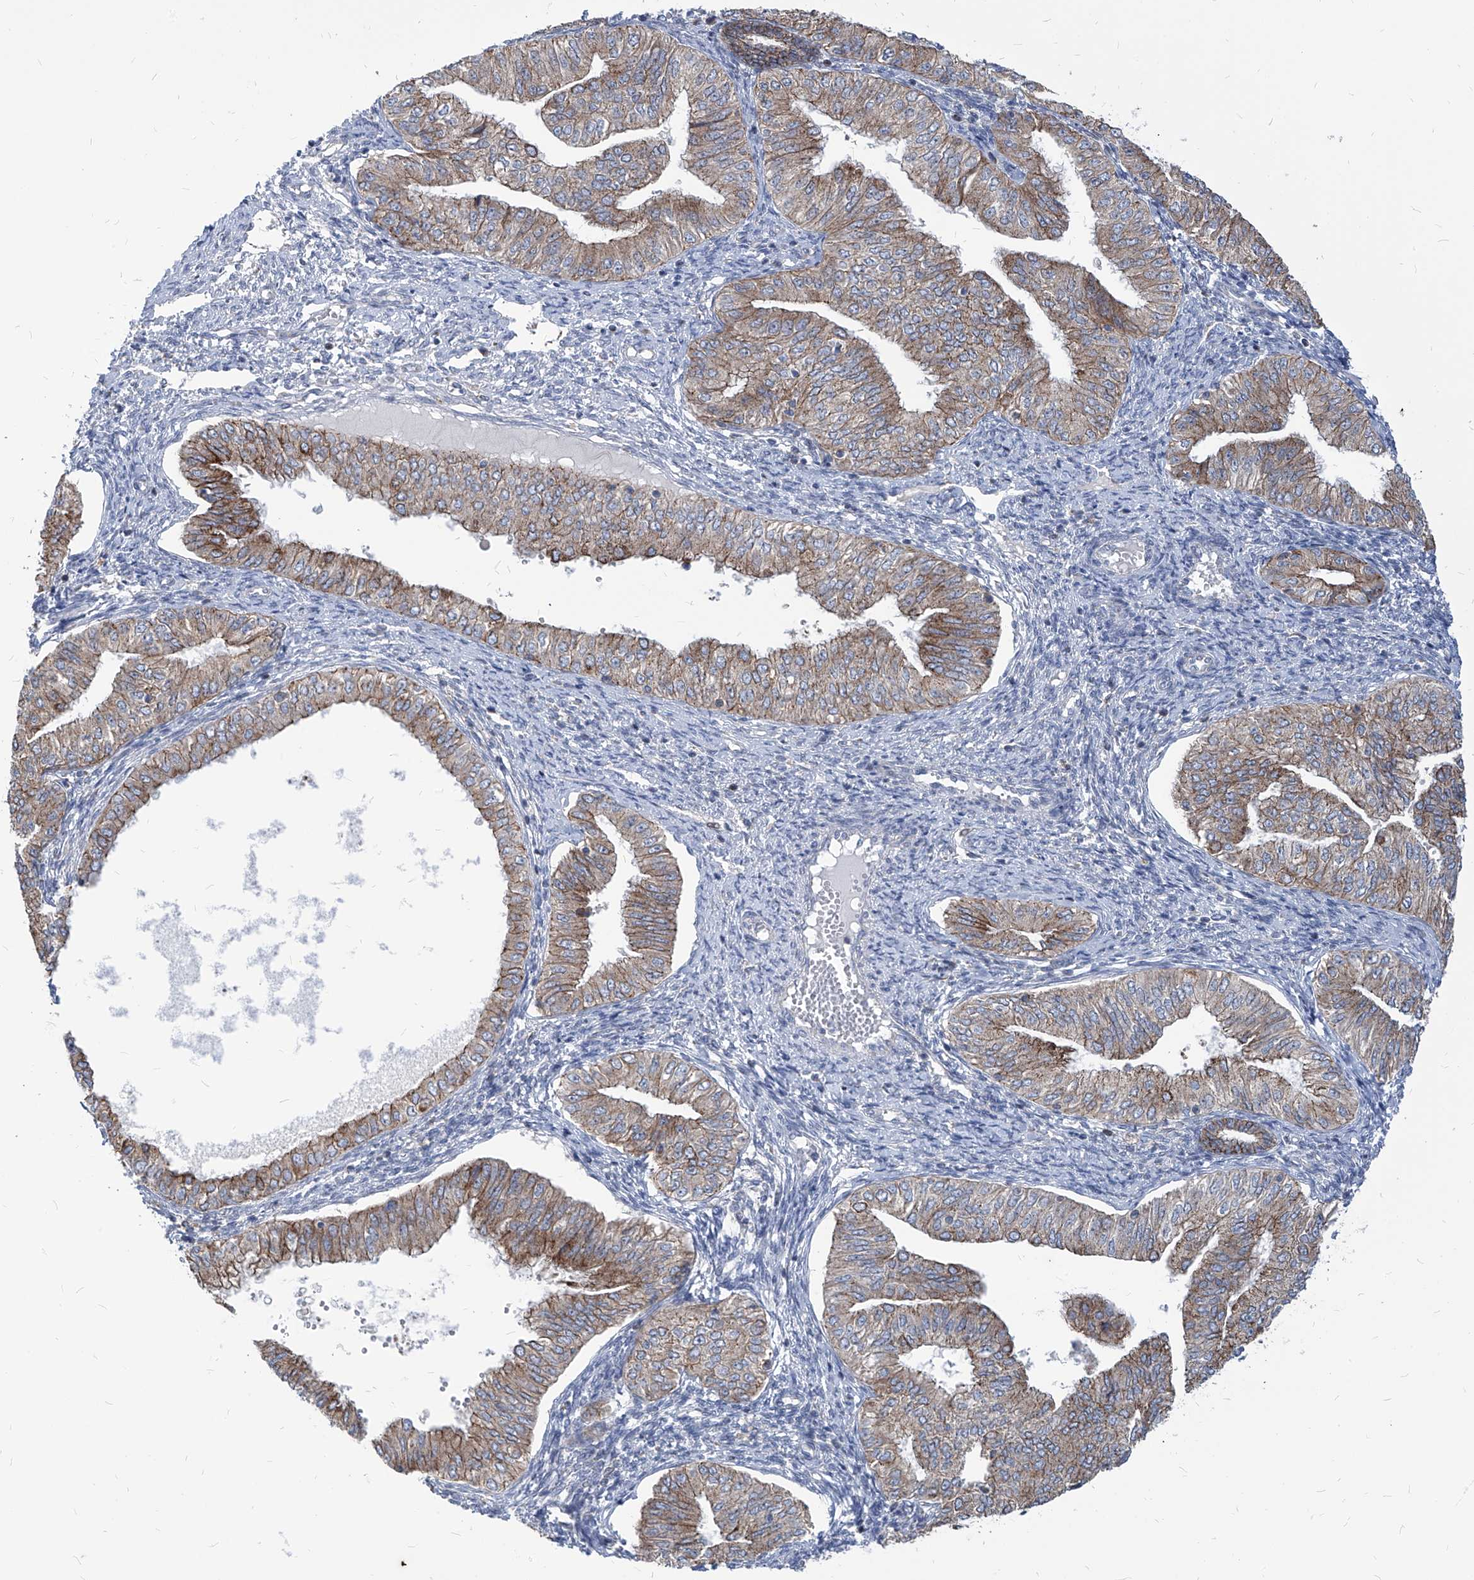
{"staining": {"intensity": "moderate", "quantity": "25%-75%", "location": "cytoplasmic/membranous"}, "tissue": "endometrial cancer", "cell_type": "Tumor cells", "image_type": "cancer", "snomed": [{"axis": "morphology", "description": "Normal tissue, NOS"}, {"axis": "morphology", "description": "Adenocarcinoma, NOS"}, {"axis": "topography", "description": "Endometrium"}], "caption": "High-magnification brightfield microscopy of endometrial adenocarcinoma stained with DAB (3,3'-diaminobenzidine) (brown) and counterstained with hematoxylin (blue). tumor cells exhibit moderate cytoplasmic/membranous positivity is seen in approximately25%-75% of cells. Ihc stains the protein of interest in brown and the nuclei are stained blue.", "gene": "AGPS", "patient": {"sex": "female", "age": 53}}